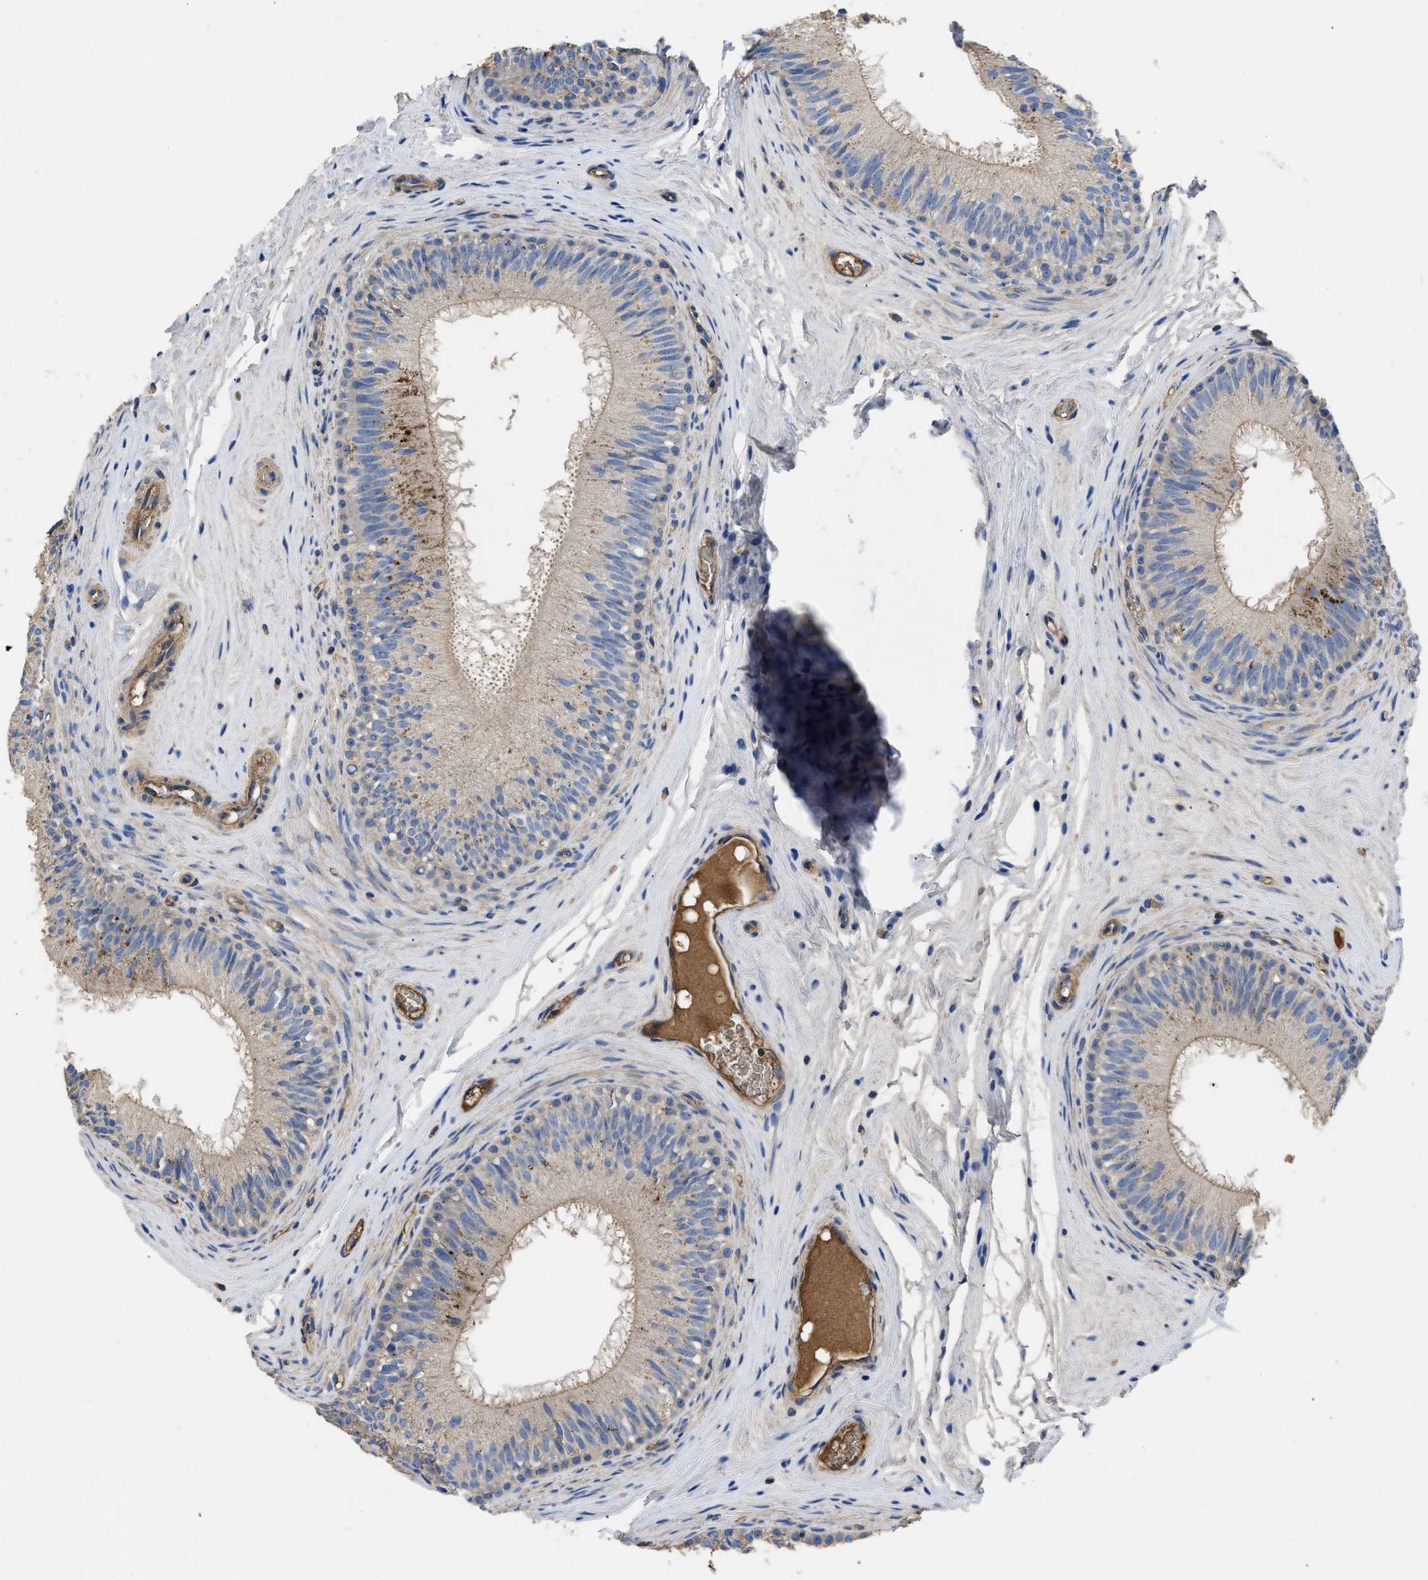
{"staining": {"intensity": "weak", "quantity": "<25%", "location": "cytoplasmic/membranous"}, "tissue": "epididymis", "cell_type": "Glandular cells", "image_type": "normal", "snomed": [{"axis": "morphology", "description": "Normal tissue, NOS"}, {"axis": "topography", "description": "Testis"}, {"axis": "topography", "description": "Epididymis"}], "caption": "This image is of benign epididymis stained with immunohistochemistry to label a protein in brown with the nuclei are counter-stained blue. There is no positivity in glandular cells.", "gene": "USP4", "patient": {"sex": "male", "age": 36}}